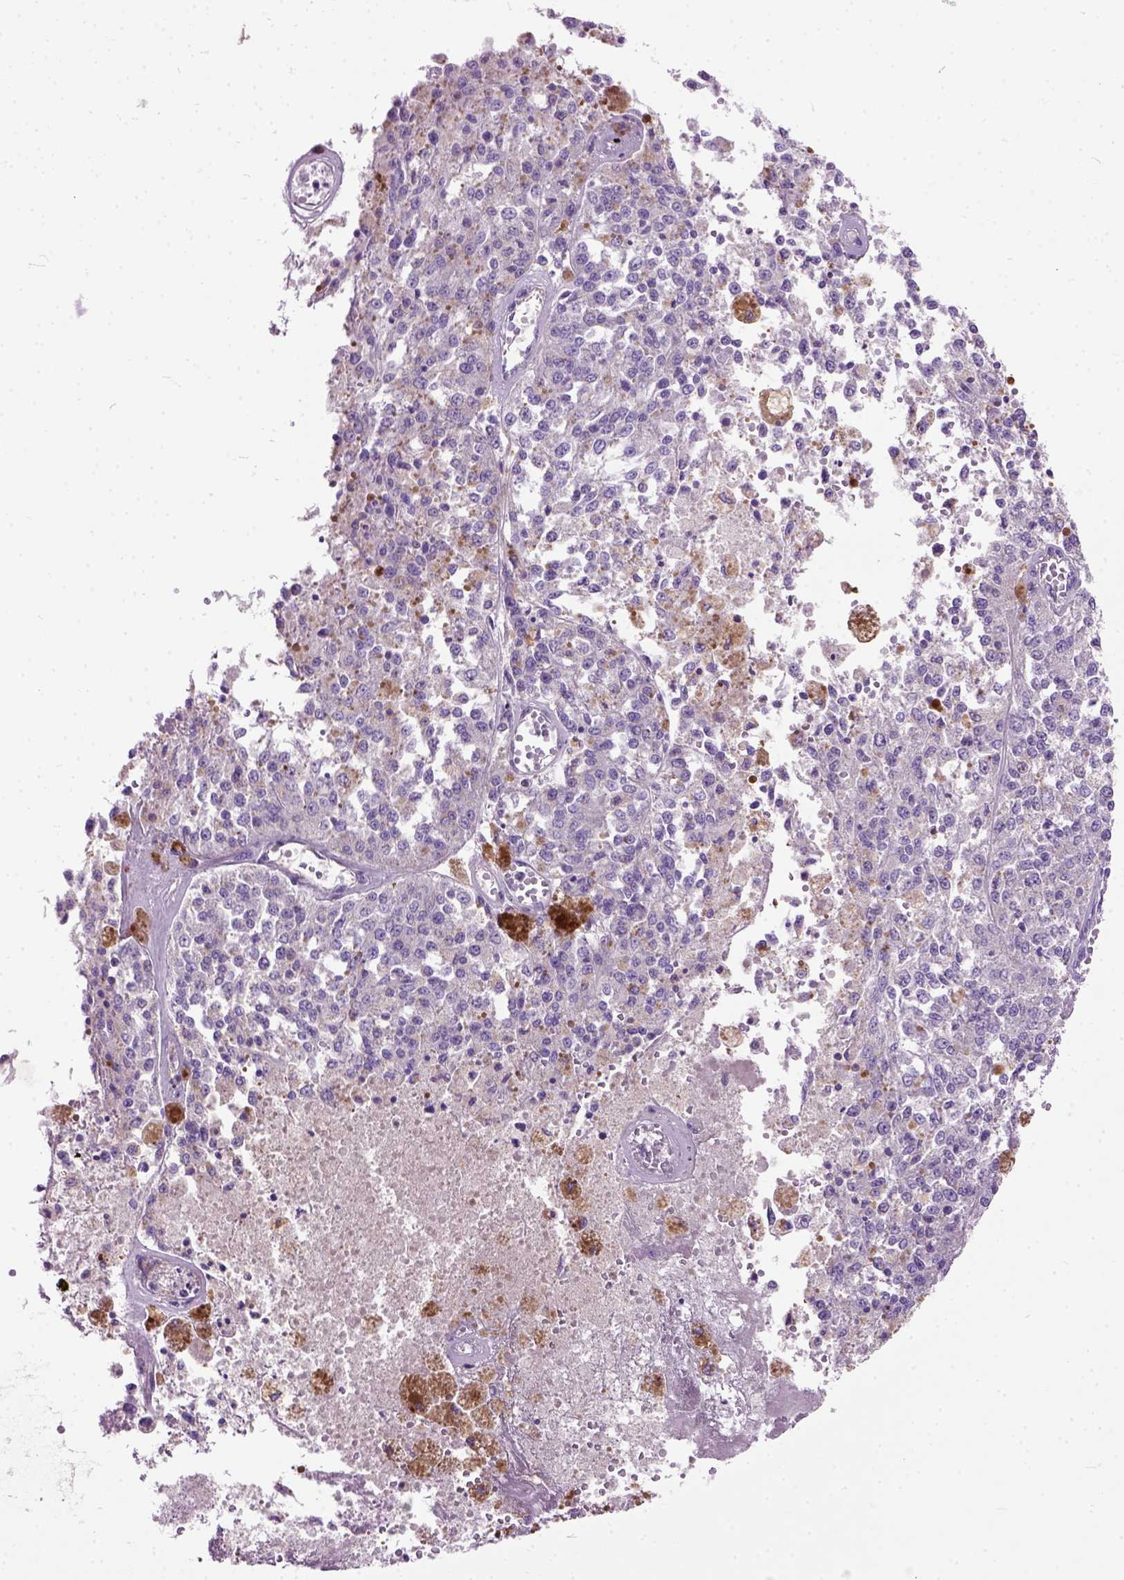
{"staining": {"intensity": "negative", "quantity": "none", "location": "none"}, "tissue": "melanoma", "cell_type": "Tumor cells", "image_type": "cancer", "snomed": [{"axis": "morphology", "description": "Malignant melanoma, Metastatic site"}, {"axis": "topography", "description": "Lymph node"}], "caption": "This is a micrograph of immunohistochemistry staining of melanoma, which shows no positivity in tumor cells.", "gene": "SEMA4F", "patient": {"sex": "female", "age": 64}}